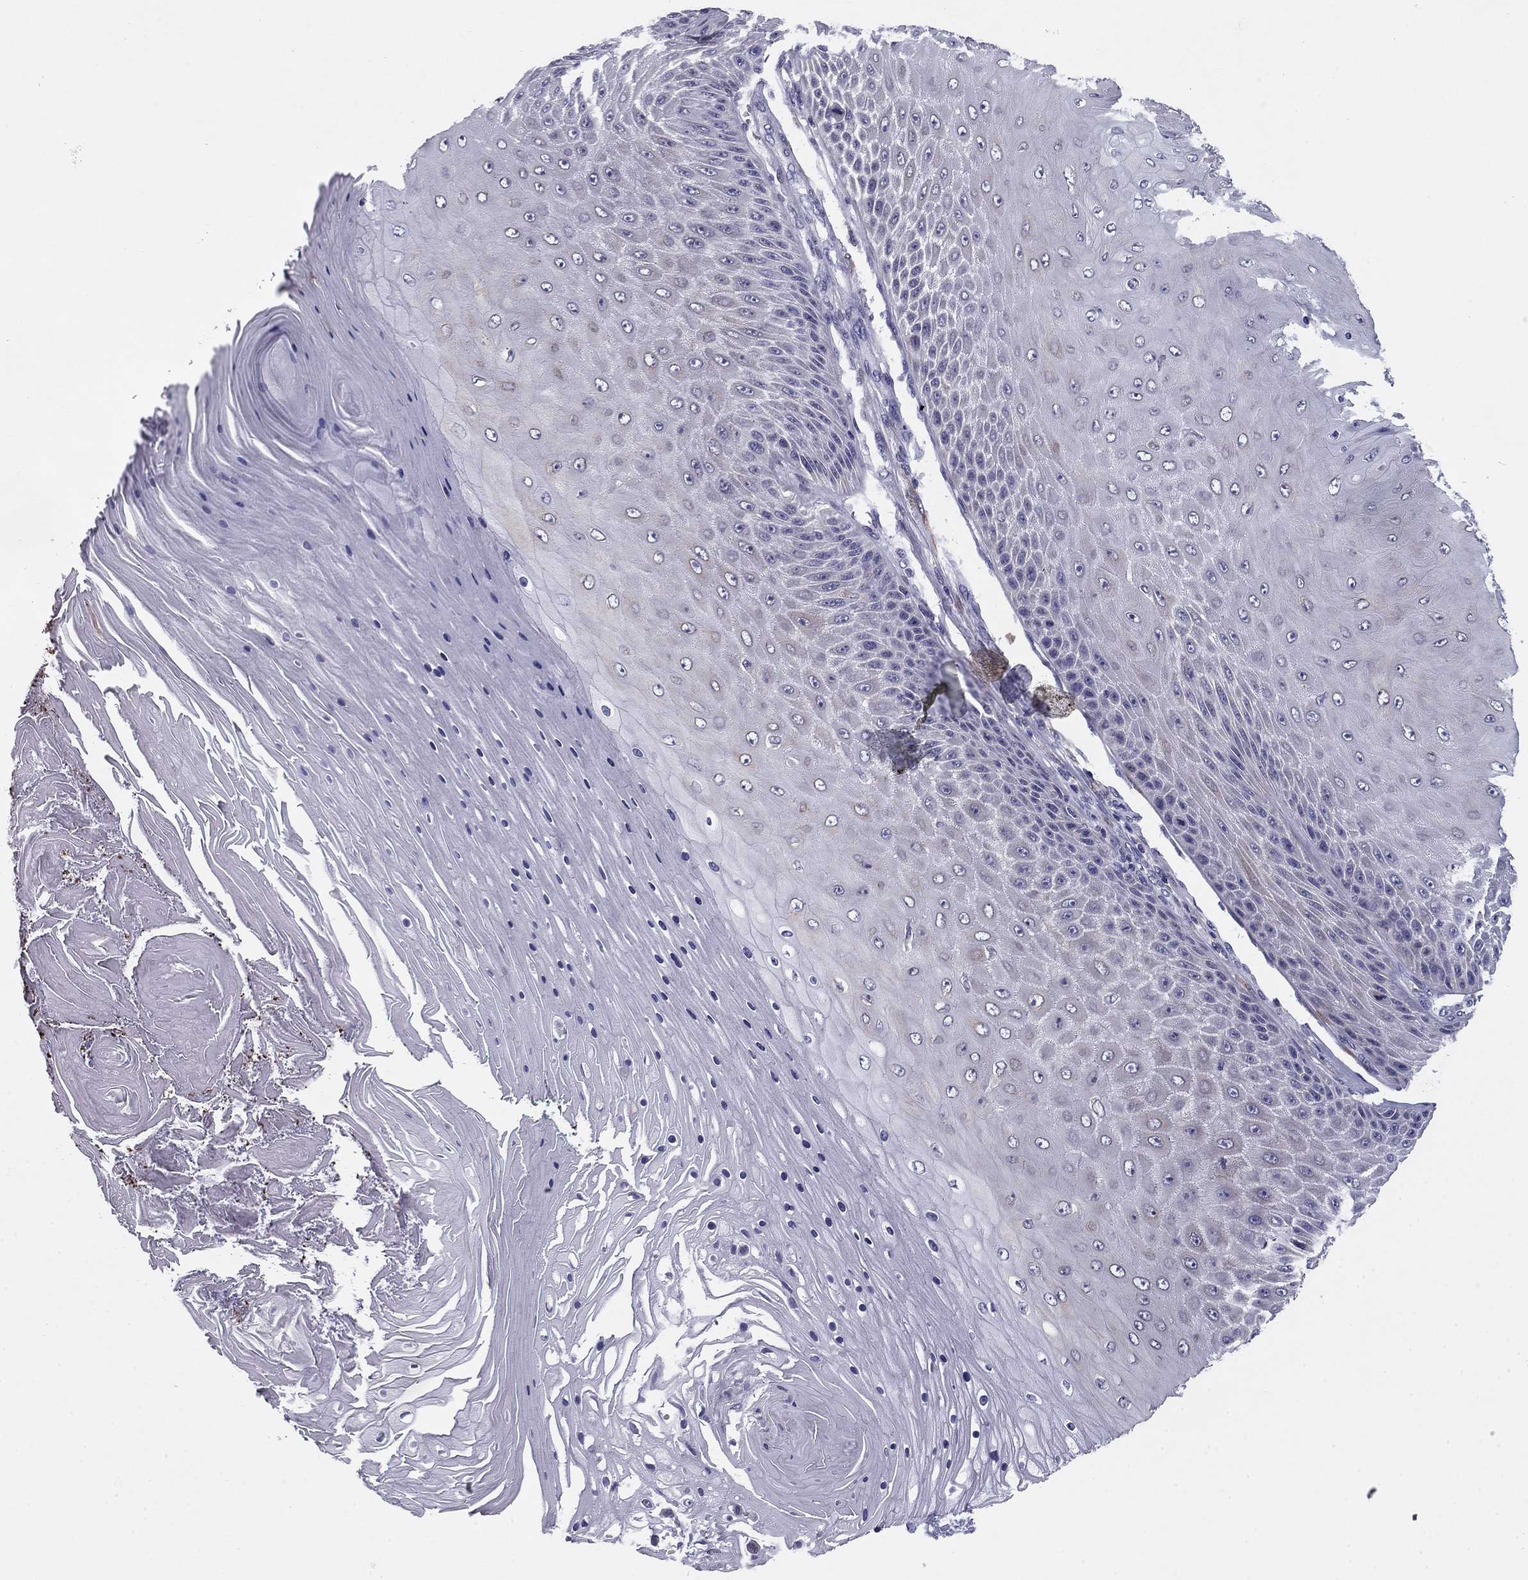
{"staining": {"intensity": "weak", "quantity": "25%-75%", "location": "cytoplasmic/membranous"}, "tissue": "skin cancer", "cell_type": "Tumor cells", "image_type": "cancer", "snomed": [{"axis": "morphology", "description": "Squamous cell carcinoma, NOS"}, {"axis": "topography", "description": "Skin"}], "caption": "Tumor cells display low levels of weak cytoplasmic/membranous staining in approximately 25%-75% of cells in human skin squamous cell carcinoma.", "gene": "TMED3", "patient": {"sex": "male", "age": 62}}